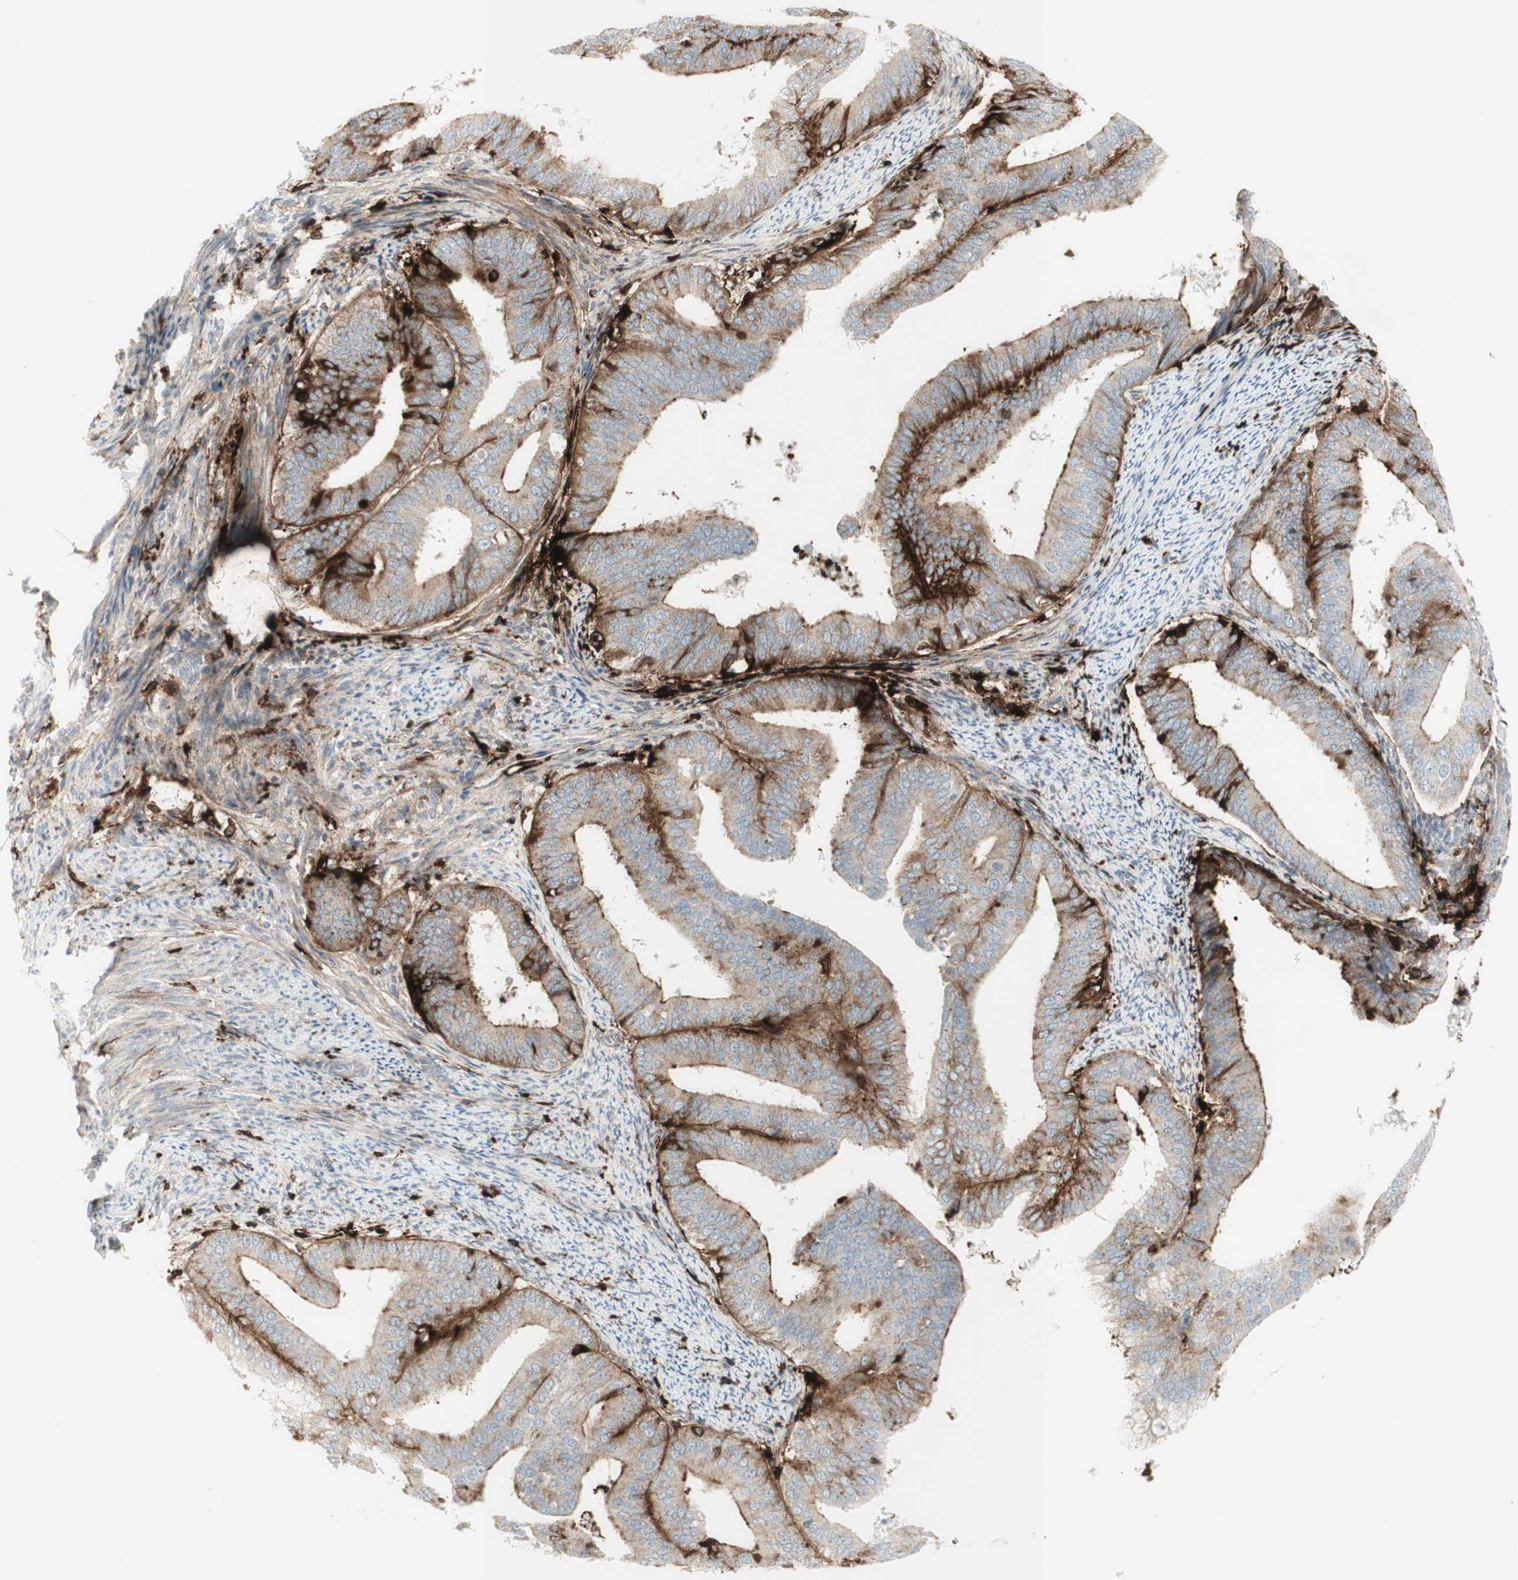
{"staining": {"intensity": "strong", "quantity": "<25%", "location": "cytoplasmic/membranous"}, "tissue": "endometrial cancer", "cell_type": "Tumor cells", "image_type": "cancer", "snomed": [{"axis": "morphology", "description": "Adenocarcinoma, NOS"}, {"axis": "topography", "description": "Endometrium"}], "caption": "Immunohistochemical staining of human endometrial cancer exhibits medium levels of strong cytoplasmic/membranous staining in approximately <25% of tumor cells.", "gene": "MDK", "patient": {"sex": "female", "age": 63}}